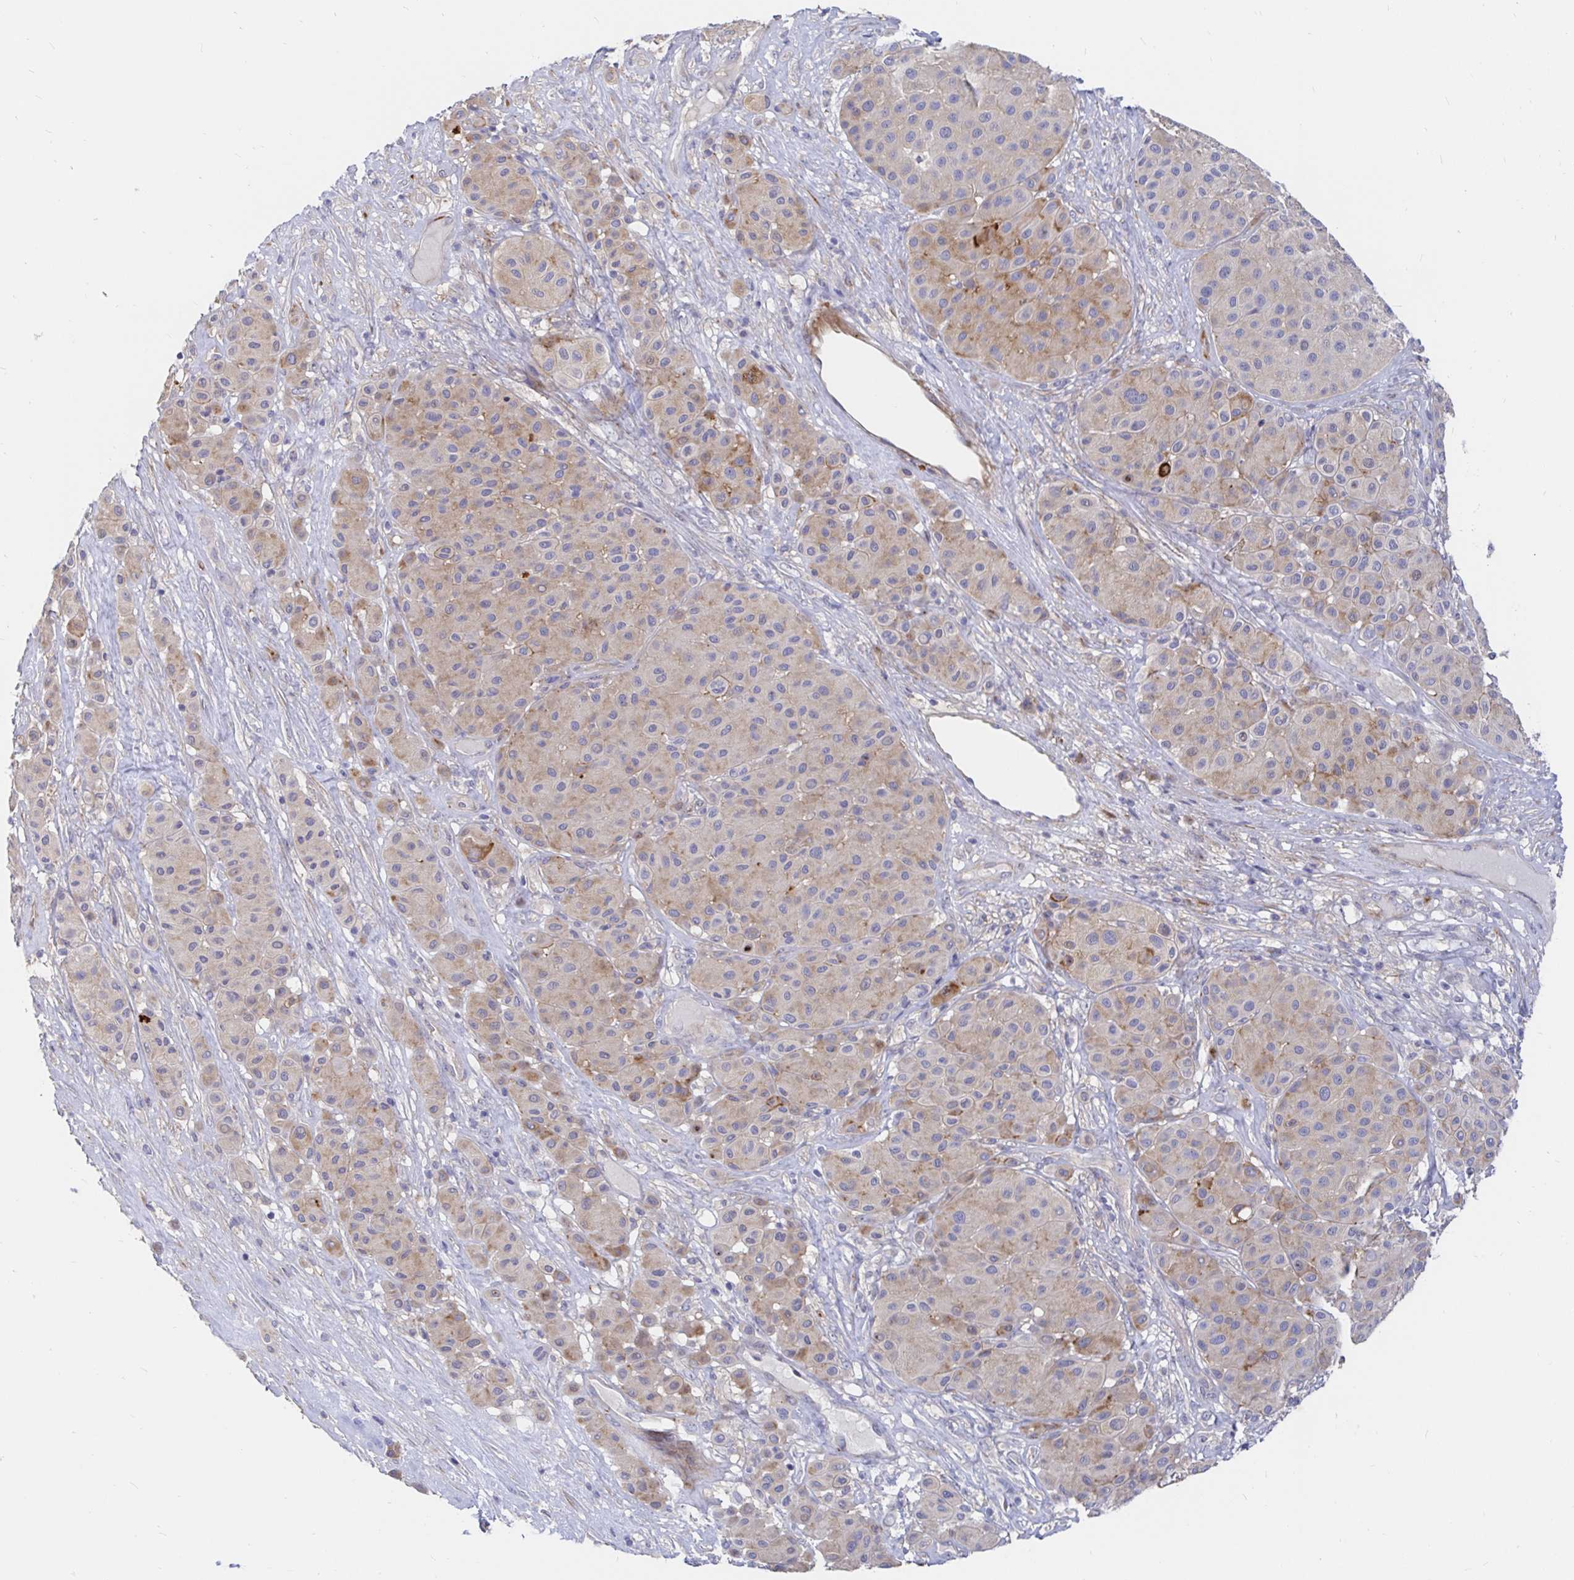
{"staining": {"intensity": "weak", "quantity": "25%-75%", "location": "cytoplasmic/membranous"}, "tissue": "melanoma", "cell_type": "Tumor cells", "image_type": "cancer", "snomed": [{"axis": "morphology", "description": "Malignant melanoma, Metastatic site"}, {"axis": "topography", "description": "Smooth muscle"}], "caption": "This is an image of IHC staining of malignant melanoma (metastatic site), which shows weak positivity in the cytoplasmic/membranous of tumor cells.", "gene": "KCTD19", "patient": {"sex": "male", "age": 41}}